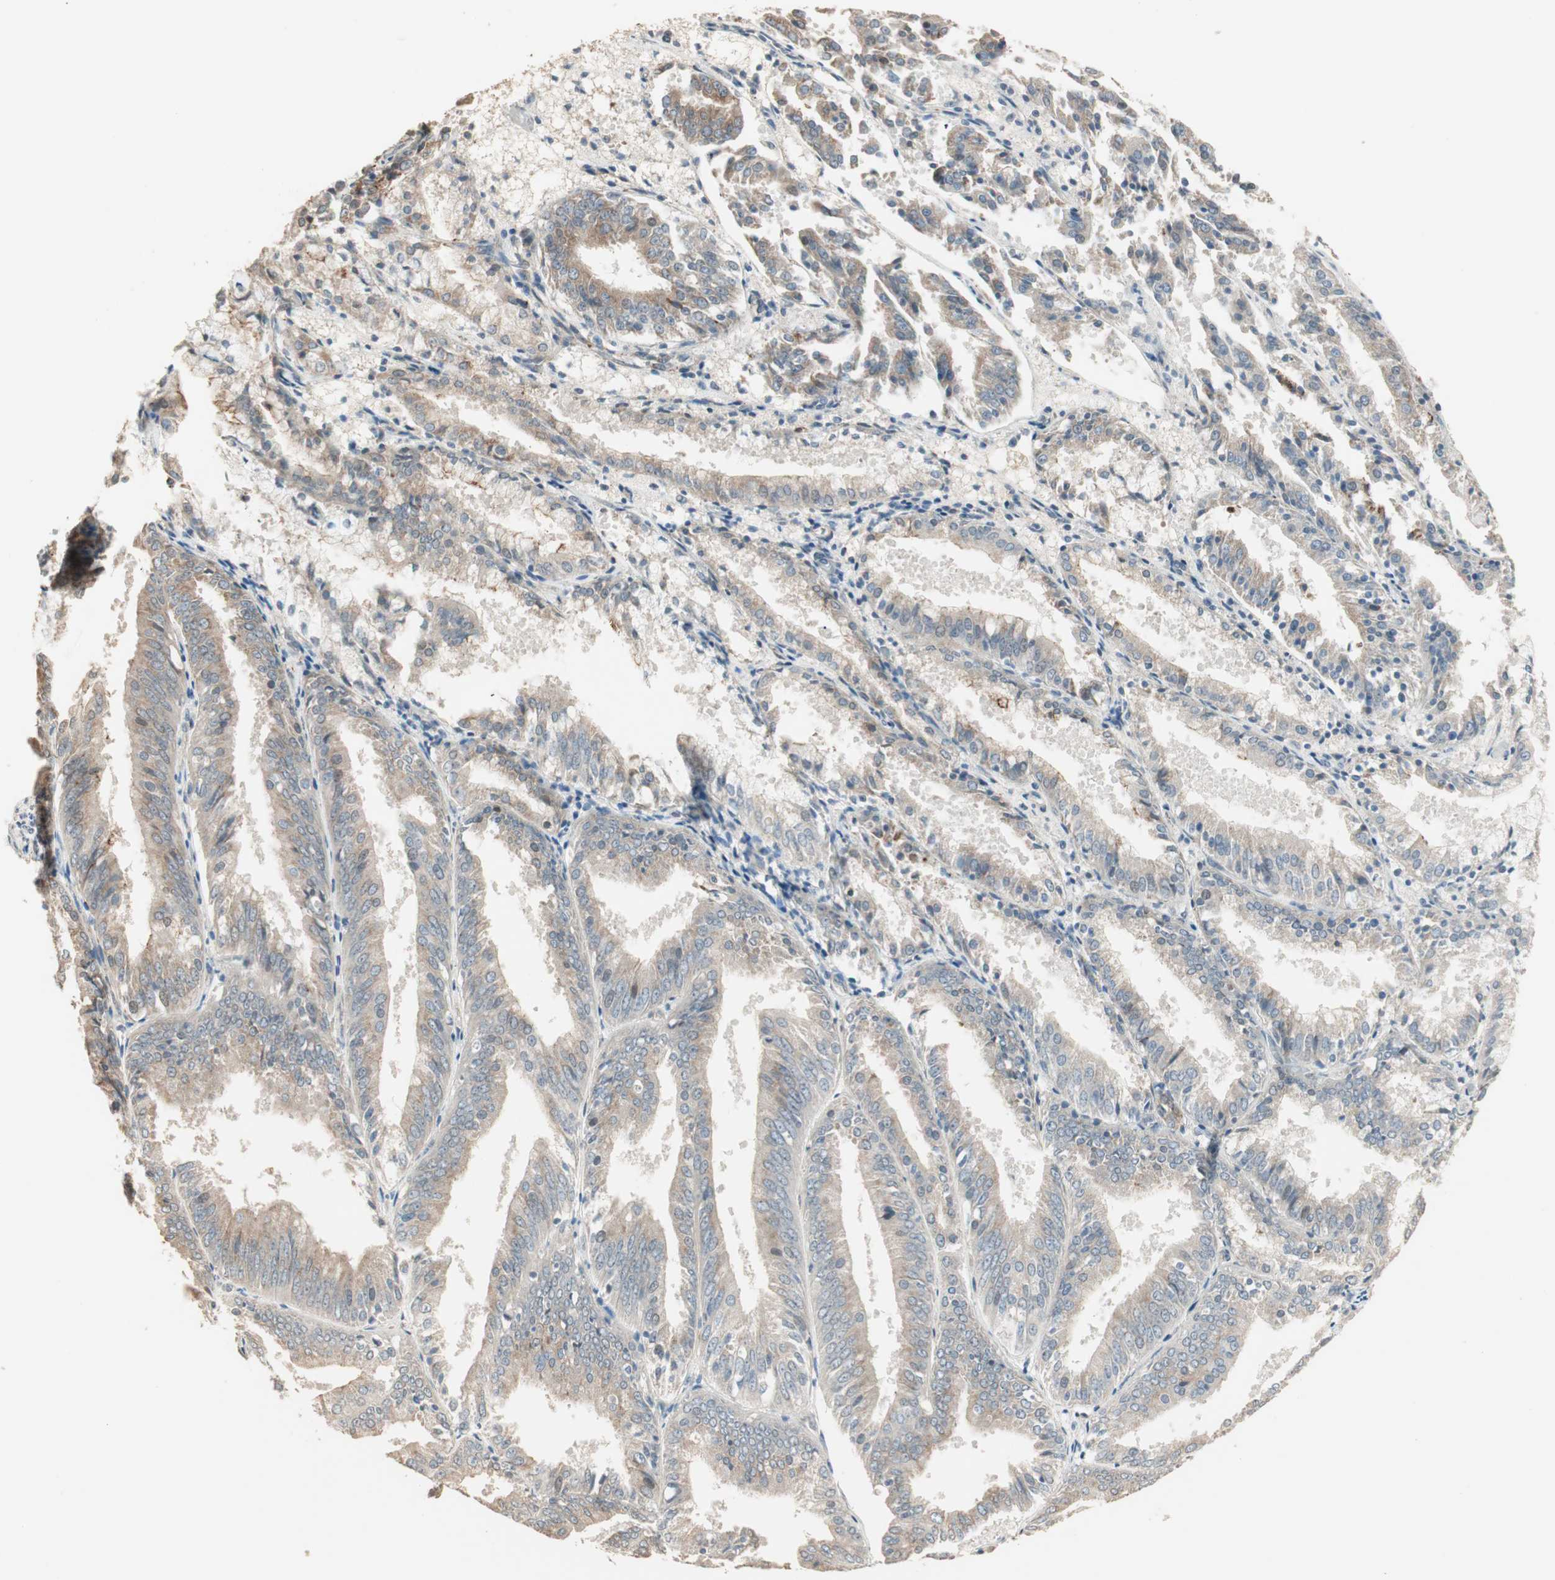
{"staining": {"intensity": "moderate", "quantity": ">75%", "location": "cytoplasmic/membranous"}, "tissue": "endometrial cancer", "cell_type": "Tumor cells", "image_type": "cancer", "snomed": [{"axis": "morphology", "description": "Adenocarcinoma, NOS"}, {"axis": "topography", "description": "Endometrium"}], "caption": "Endometrial cancer tissue displays moderate cytoplasmic/membranous staining in approximately >75% of tumor cells, visualized by immunohistochemistry. The protein of interest is stained brown, and the nuclei are stained in blue (DAB (3,3'-diaminobenzidine) IHC with brightfield microscopy, high magnification).", "gene": "TASOR", "patient": {"sex": "female", "age": 63}}